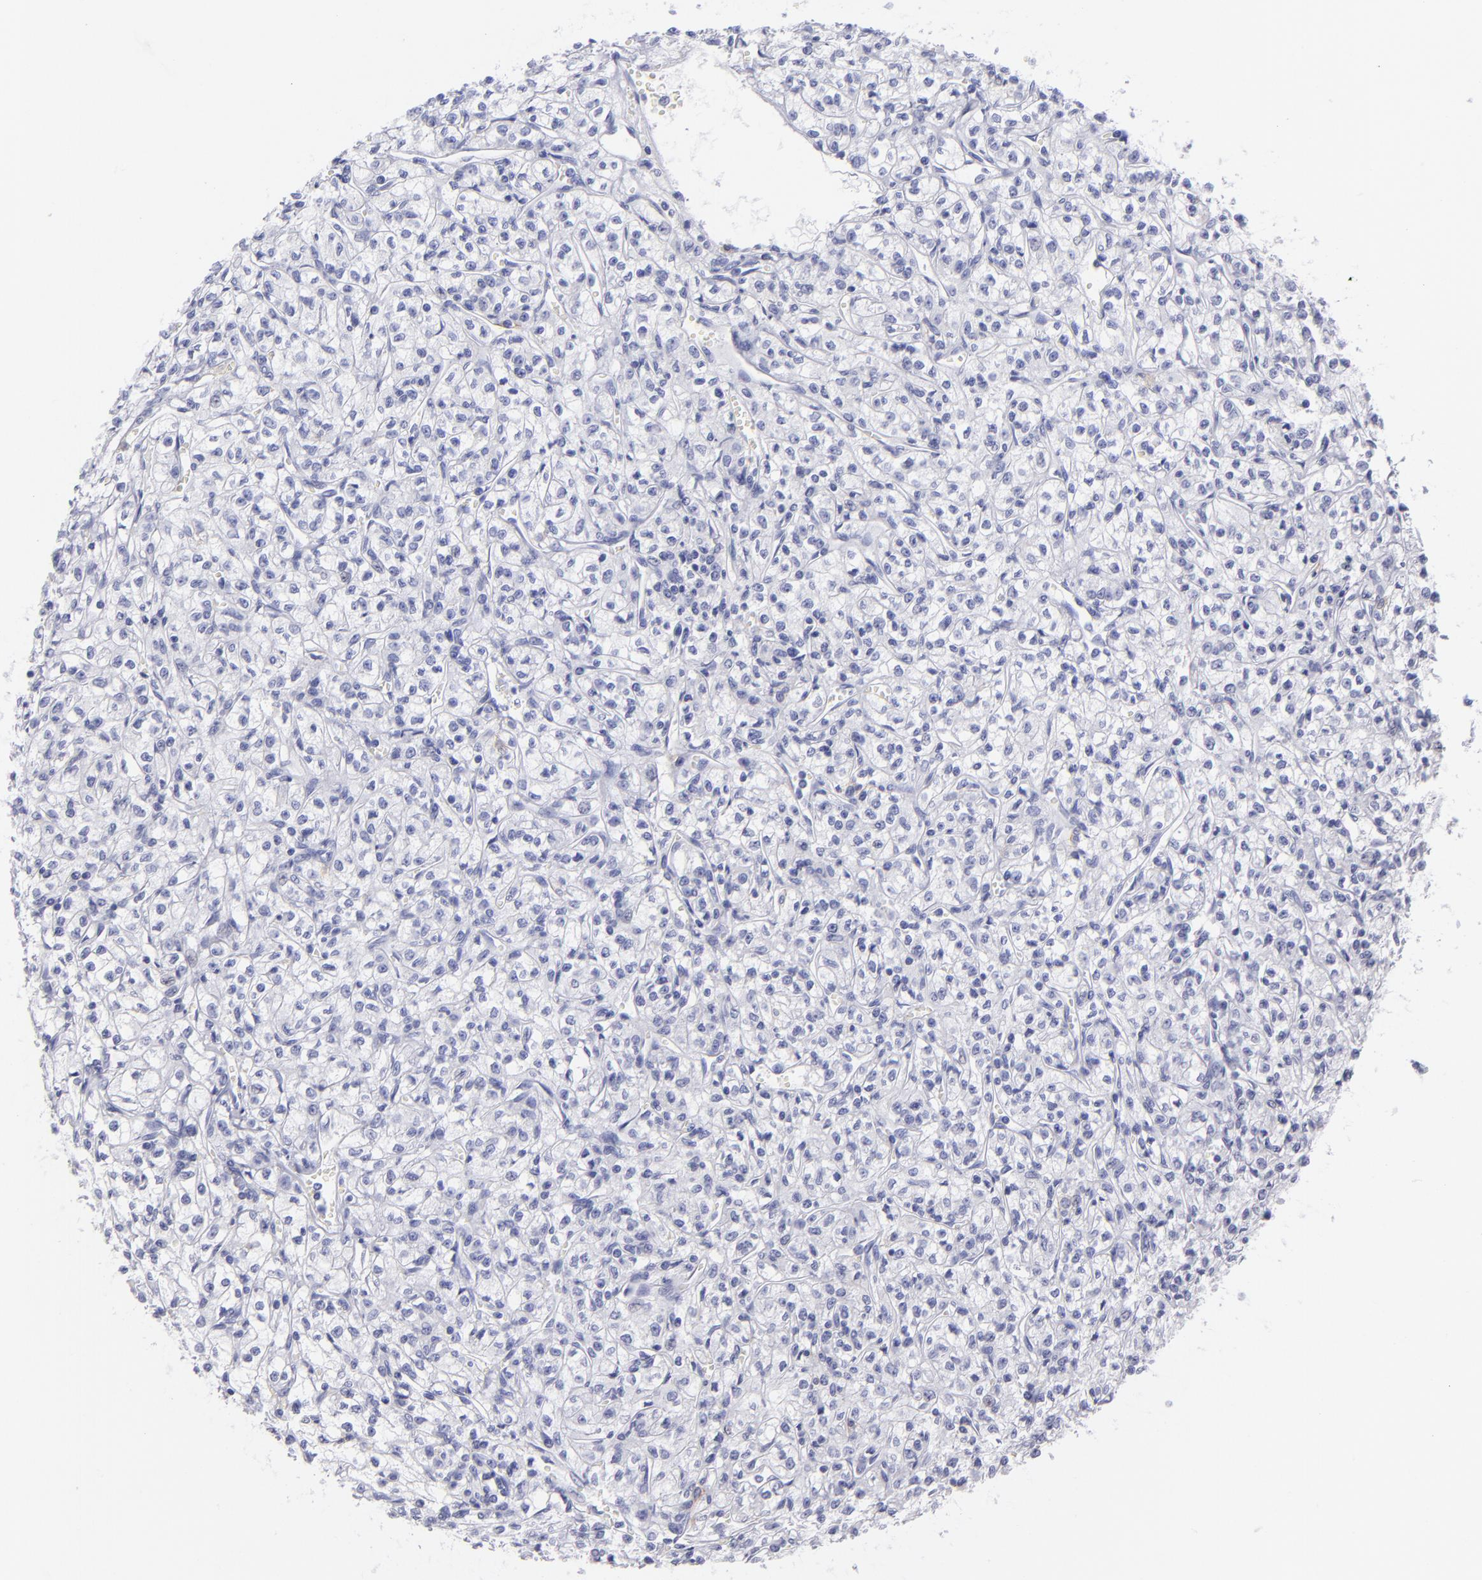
{"staining": {"intensity": "negative", "quantity": "none", "location": "none"}, "tissue": "renal cancer", "cell_type": "Tumor cells", "image_type": "cancer", "snomed": [{"axis": "morphology", "description": "Adenocarcinoma, NOS"}, {"axis": "topography", "description": "Kidney"}], "caption": "Tumor cells are negative for protein expression in human renal cancer (adenocarcinoma).", "gene": "CD82", "patient": {"sex": "male", "age": 61}}